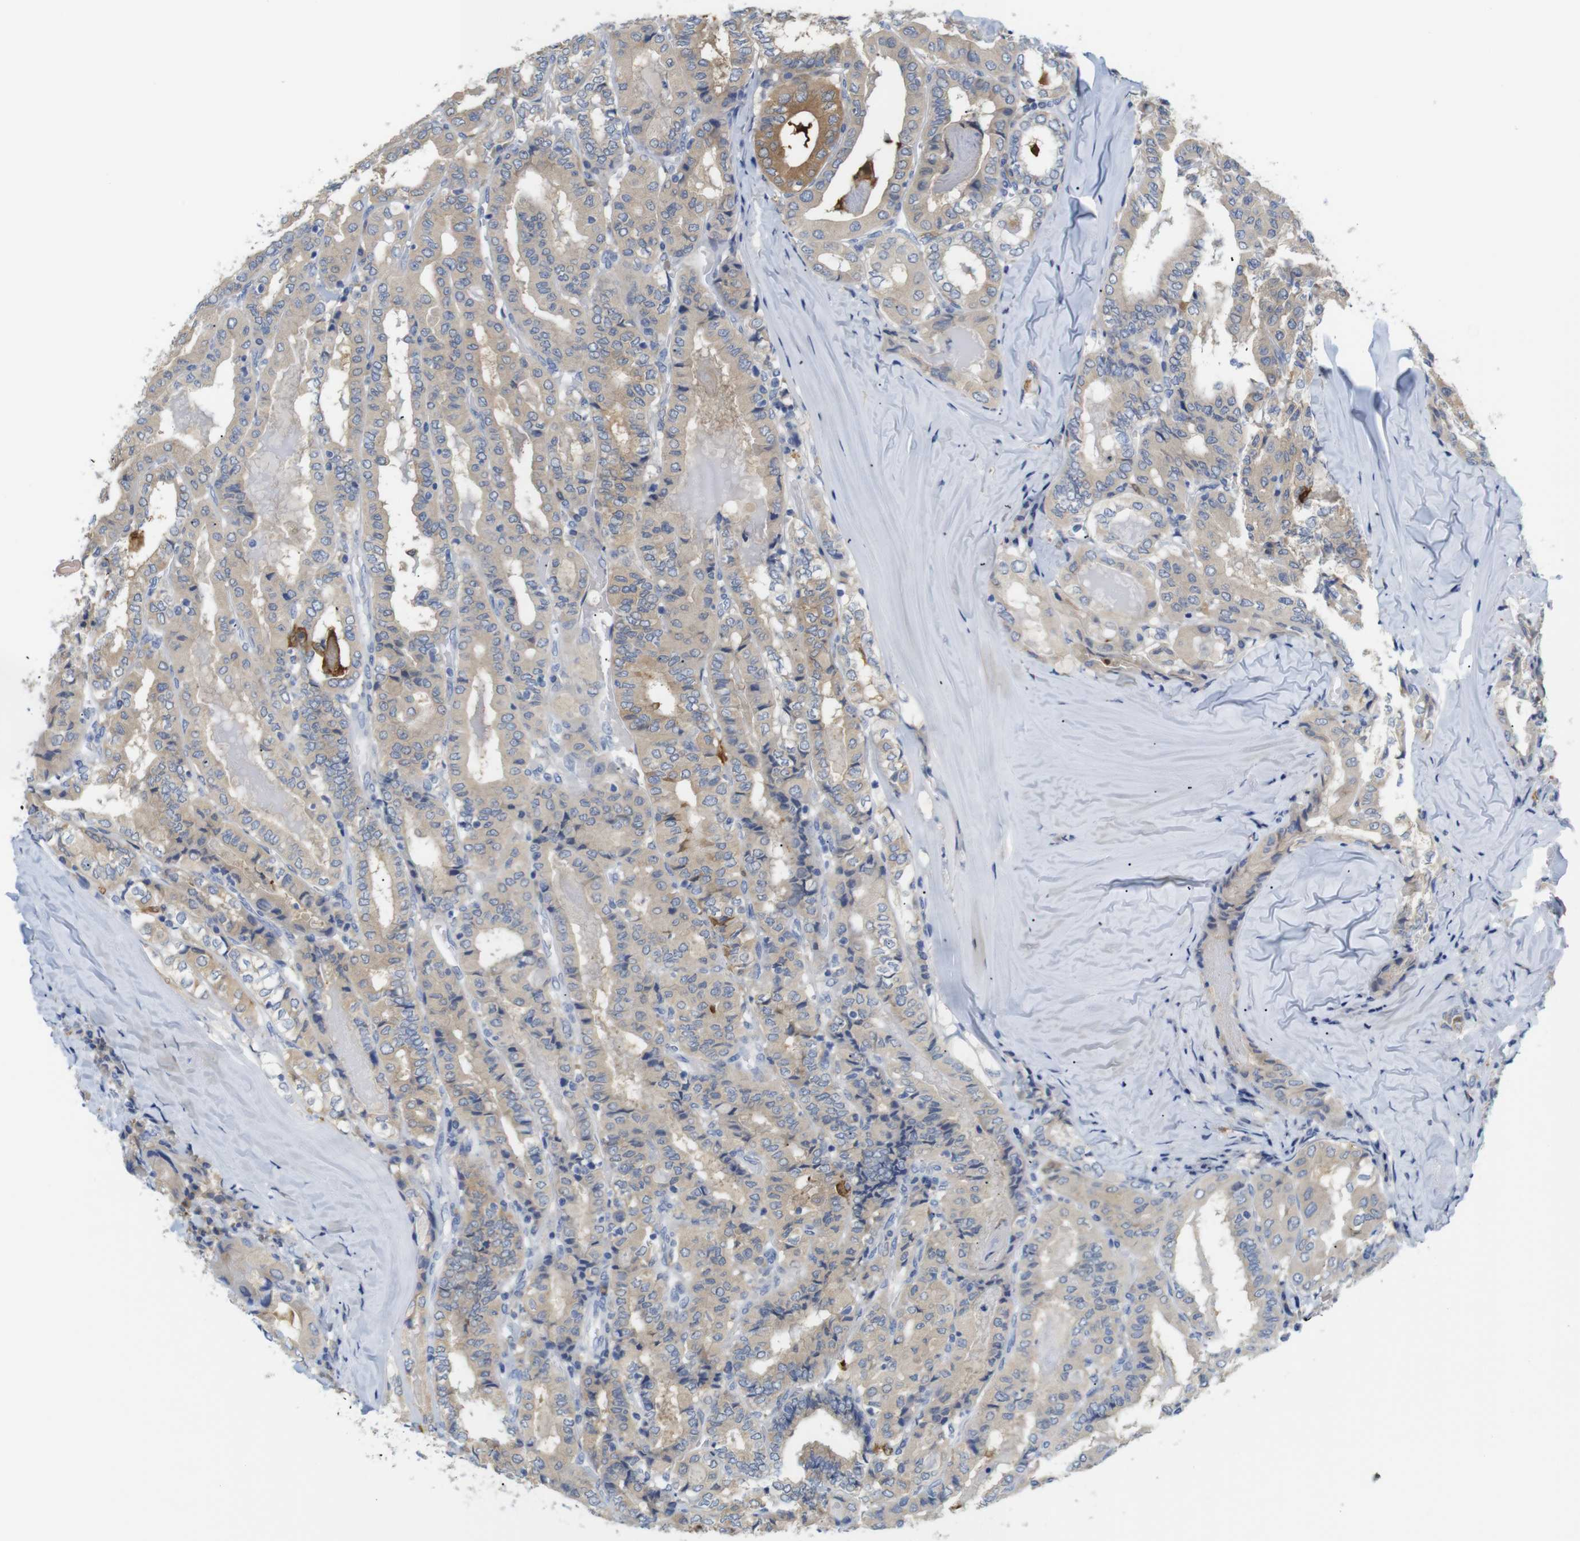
{"staining": {"intensity": "moderate", "quantity": "<25%", "location": "cytoplasmic/membranous"}, "tissue": "thyroid cancer", "cell_type": "Tumor cells", "image_type": "cancer", "snomed": [{"axis": "morphology", "description": "Papillary adenocarcinoma, NOS"}, {"axis": "topography", "description": "Thyroid gland"}], "caption": "Human thyroid papillary adenocarcinoma stained for a protein (brown) shows moderate cytoplasmic/membranous positive staining in about <25% of tumor cells.", "gene": "NEBL", "patient": {"sex": "female", "age": 42}}